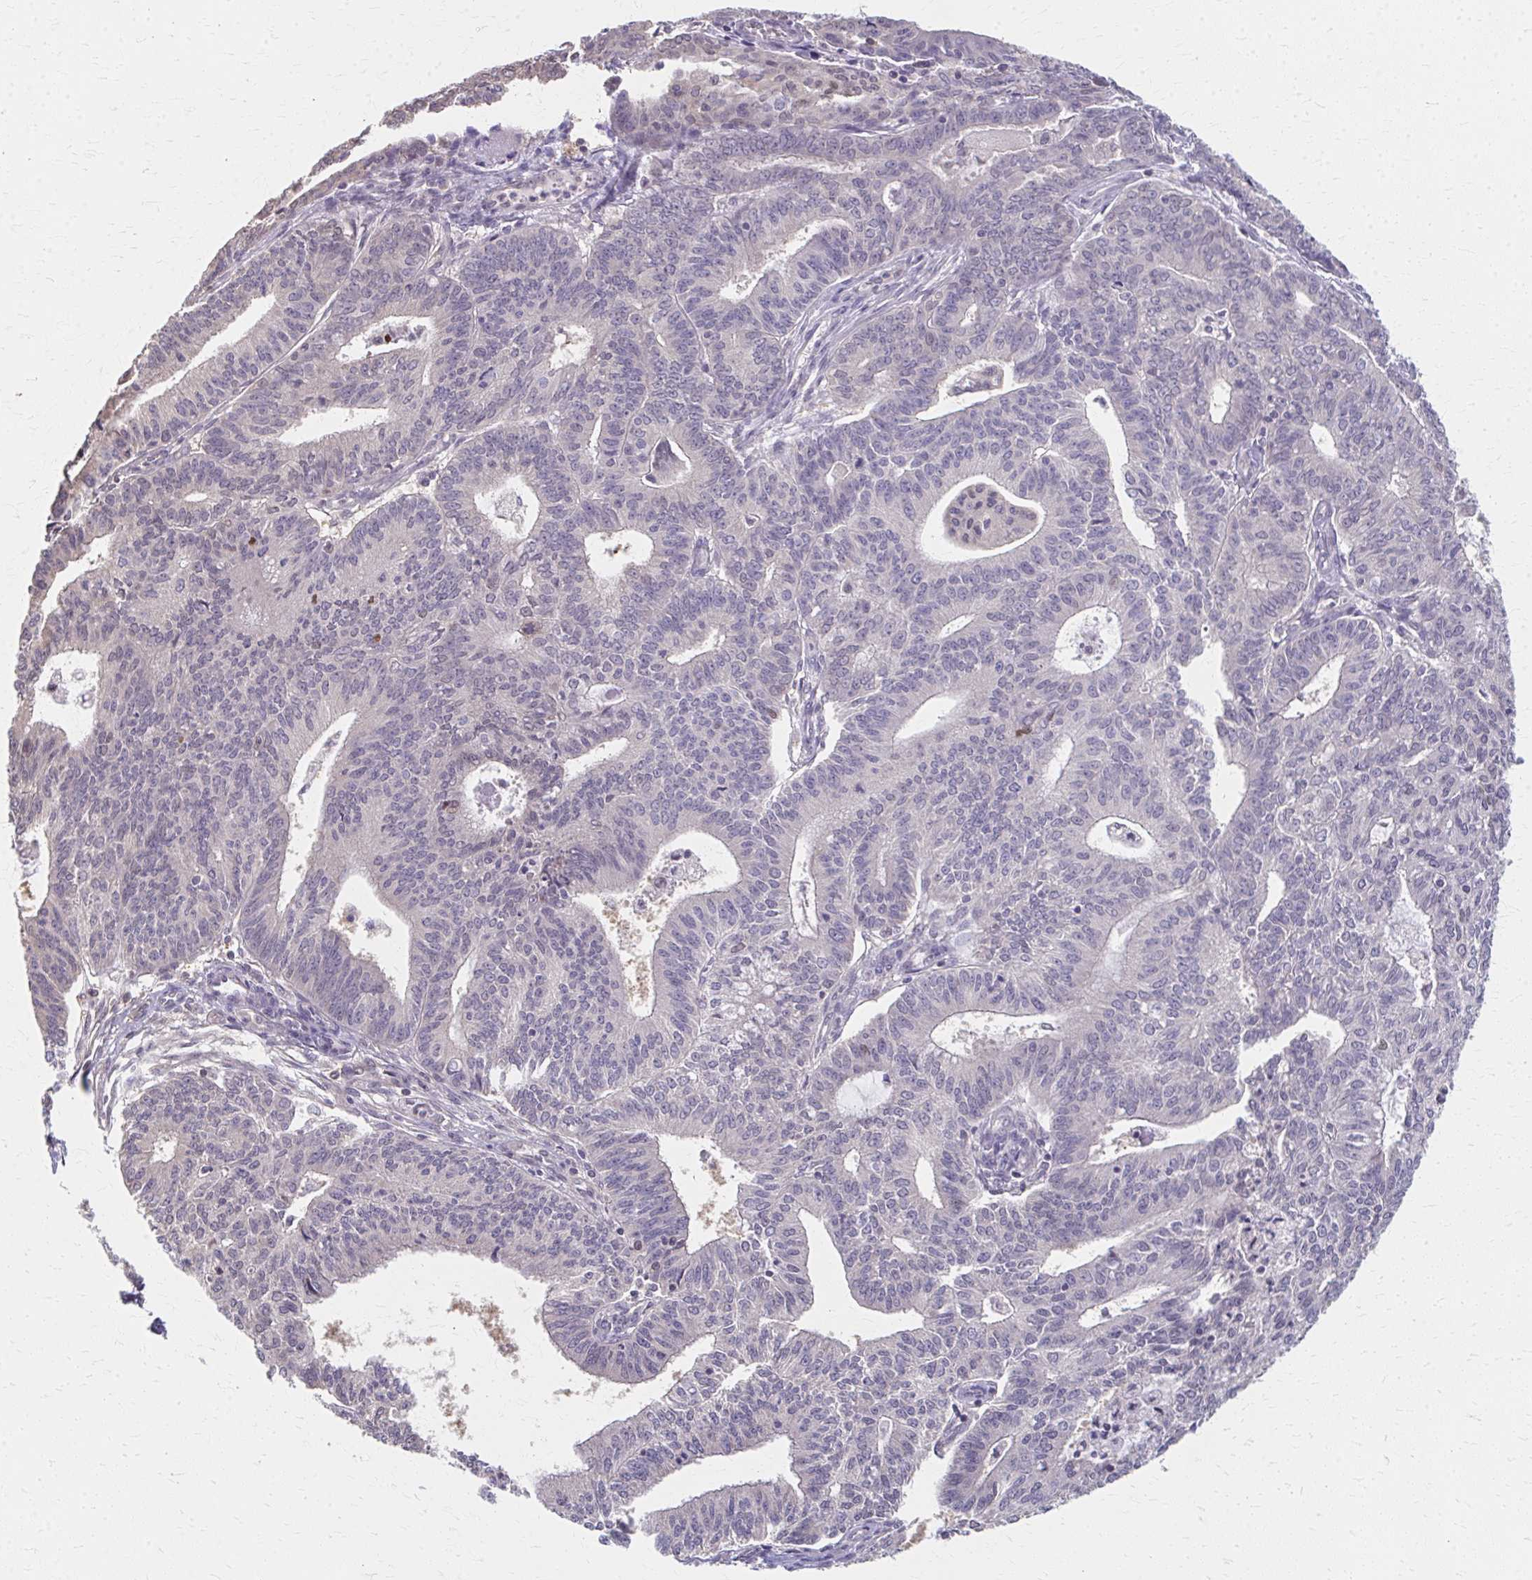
{"staining": {"intensity": "negative", "quantity": "none", "location": "none"}, "tissue": "endometrial cancer", "cell_type": "Tumor cells", "image_type": "cancer", "snomed": [{"axis": "morphology", "description": "Adenocarcinoma, NOS"}, {"axis": "topography", "description": "Endometrium"}], "caption": "An immunohistochemistry (IHC) photomicrograph of endometrial cancer (adenocarcinoma) is shown. There is no staining in tumor cells of endometrial cancer (adenocarcinoma). (DAB (3,3'-diaminobenzidine) immunohistochemistry with hematoxylin counter stain).", "gene": "RABGAP1L", "patient": {"sex": "female", "age": 61}}